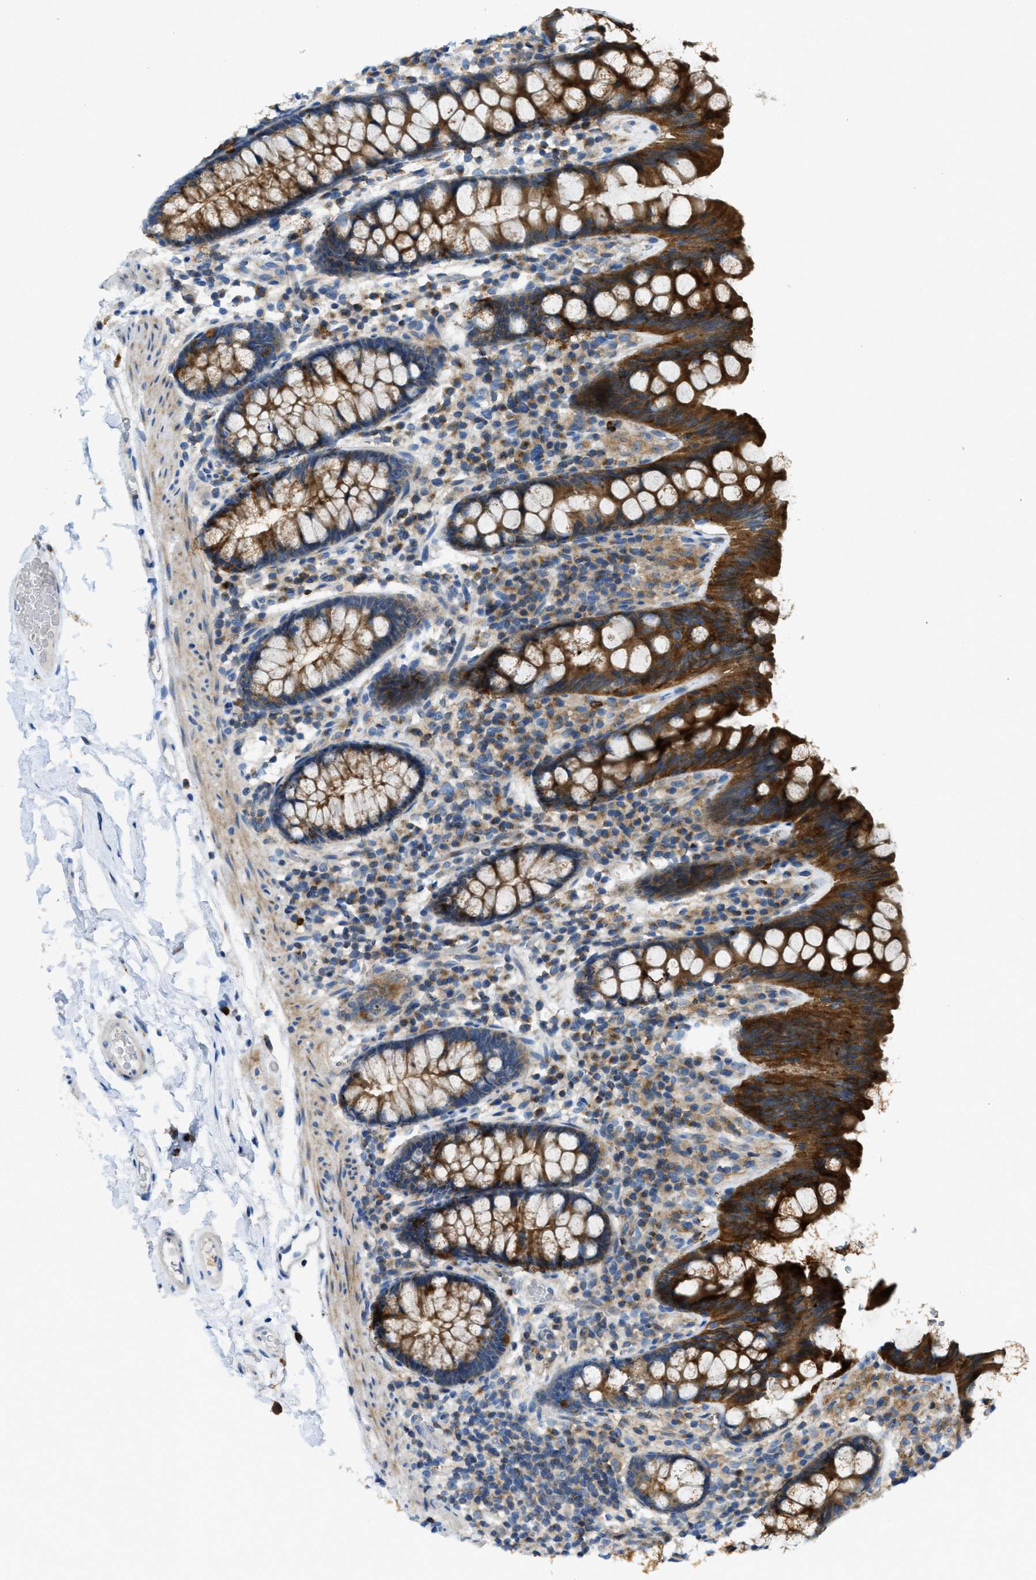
{"staining": {"intensity": "negative", "quantity": "none", "location": "none"}, "tissue": "colon", "cell_type": "Endothelial cells", "image_type": "normal", "snomed": [{"axis": "morphology", "description": "Normal tissue, NOS"}, {"axis": "topography", "description": "Colon"}], "caption": "Colon was stained to show a protein in brown. There is no significant positivity in endothelial cells. The staining is performed using DAB (3,3'-diaminobenzidine) brown chromogen with nuclei counter-stained in using hematoxylin.", "gene": "RFFL", "patient": {"sex": "female", "age": 80}}